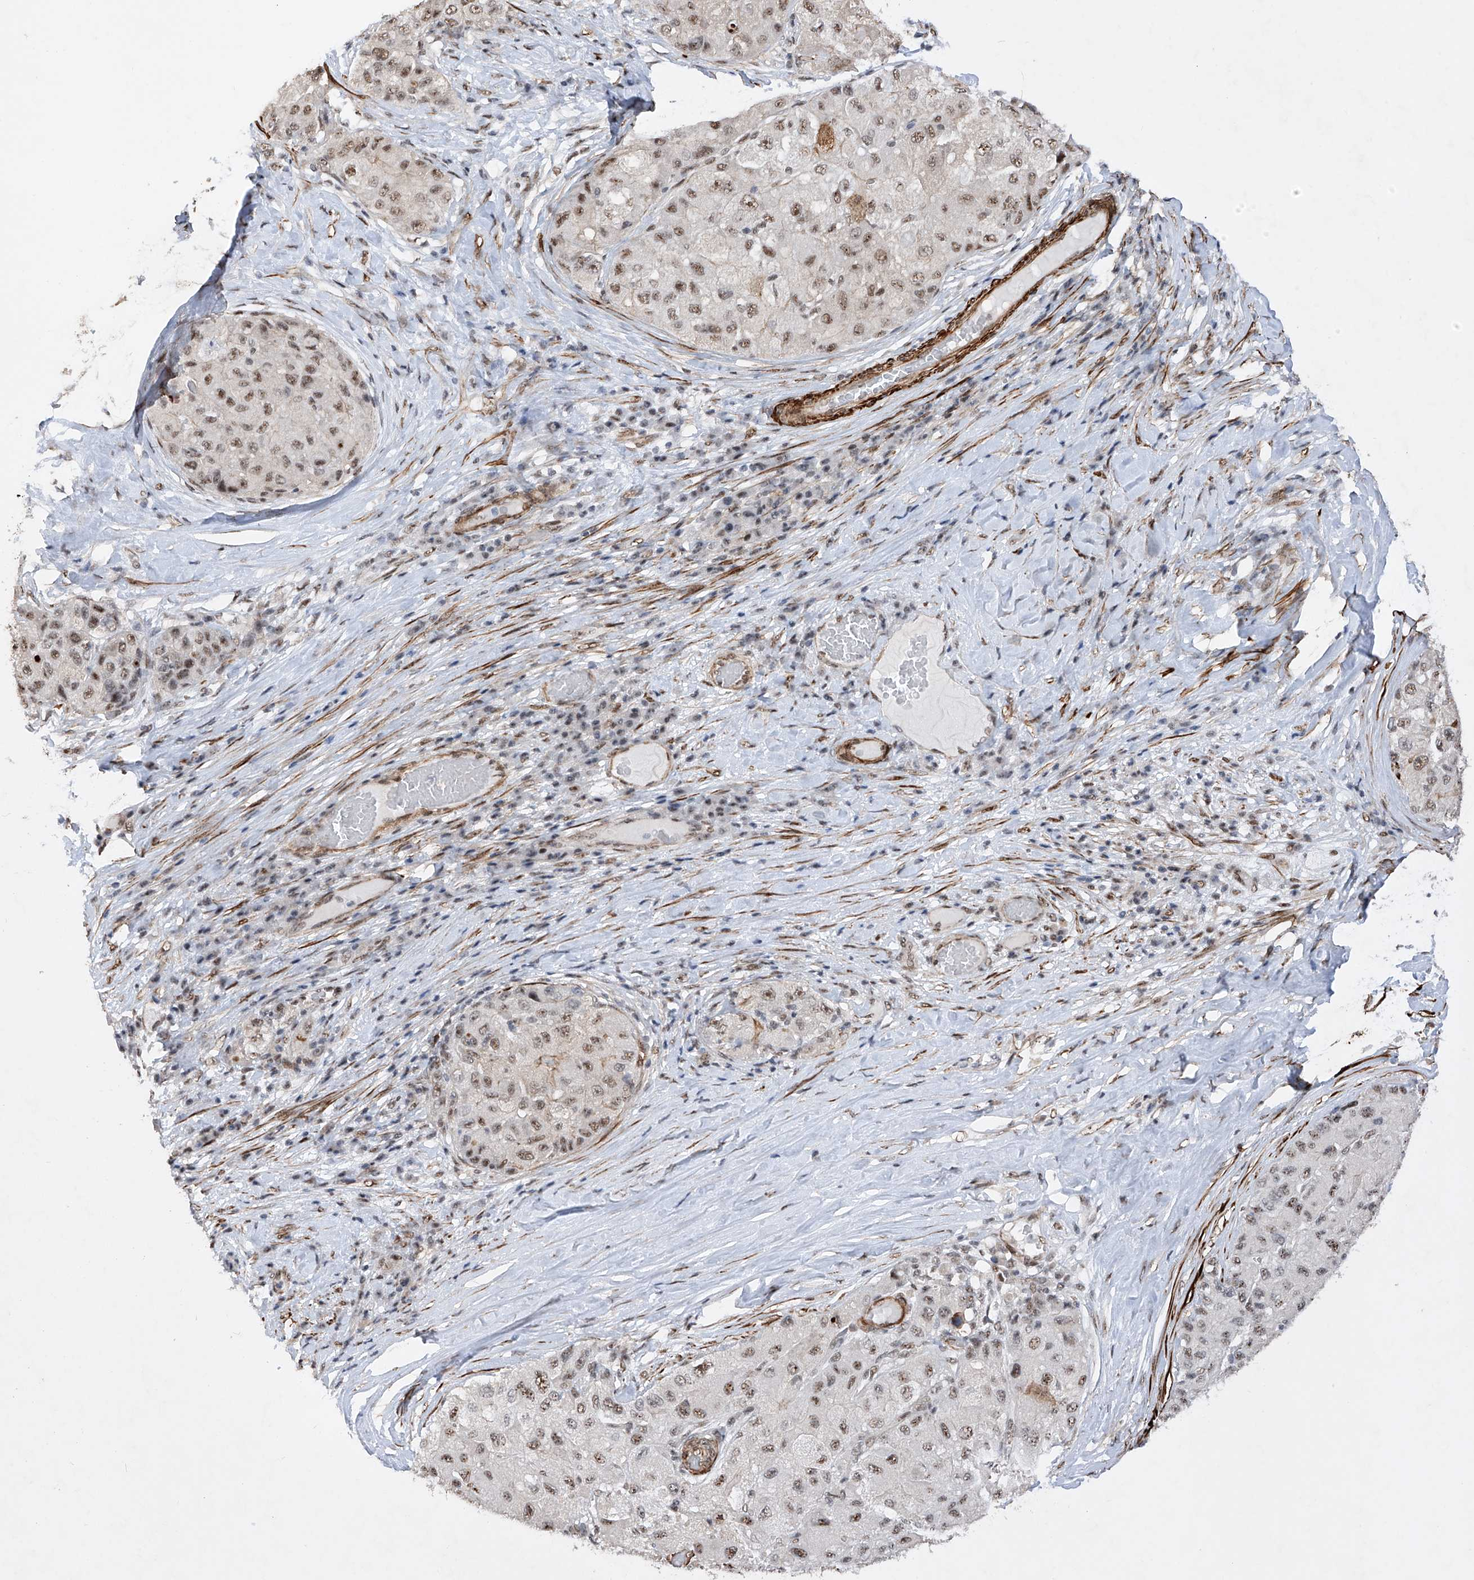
{"staining": {"intensity": "moderate", "quantity": ">75%", "location": "nuclear"}, "tissue": "liver cancer", "cell_type": "Tumor cells", "image_type": "cancer", "snomed": [{"axis": "morphology", "description": "Carcinoma, Hepatocellular, NOS"}, {"axis": "topography", "description": "Liver"}], "caption": "DAB immunohistochemical staining of liver cancer (hepatocellular carcinoma) demonstrates moderate nuclear protein positivity in about >75% of tumor cells.", "gene": "NFATC4", "patient": {"sex": "male", "age": 80}}